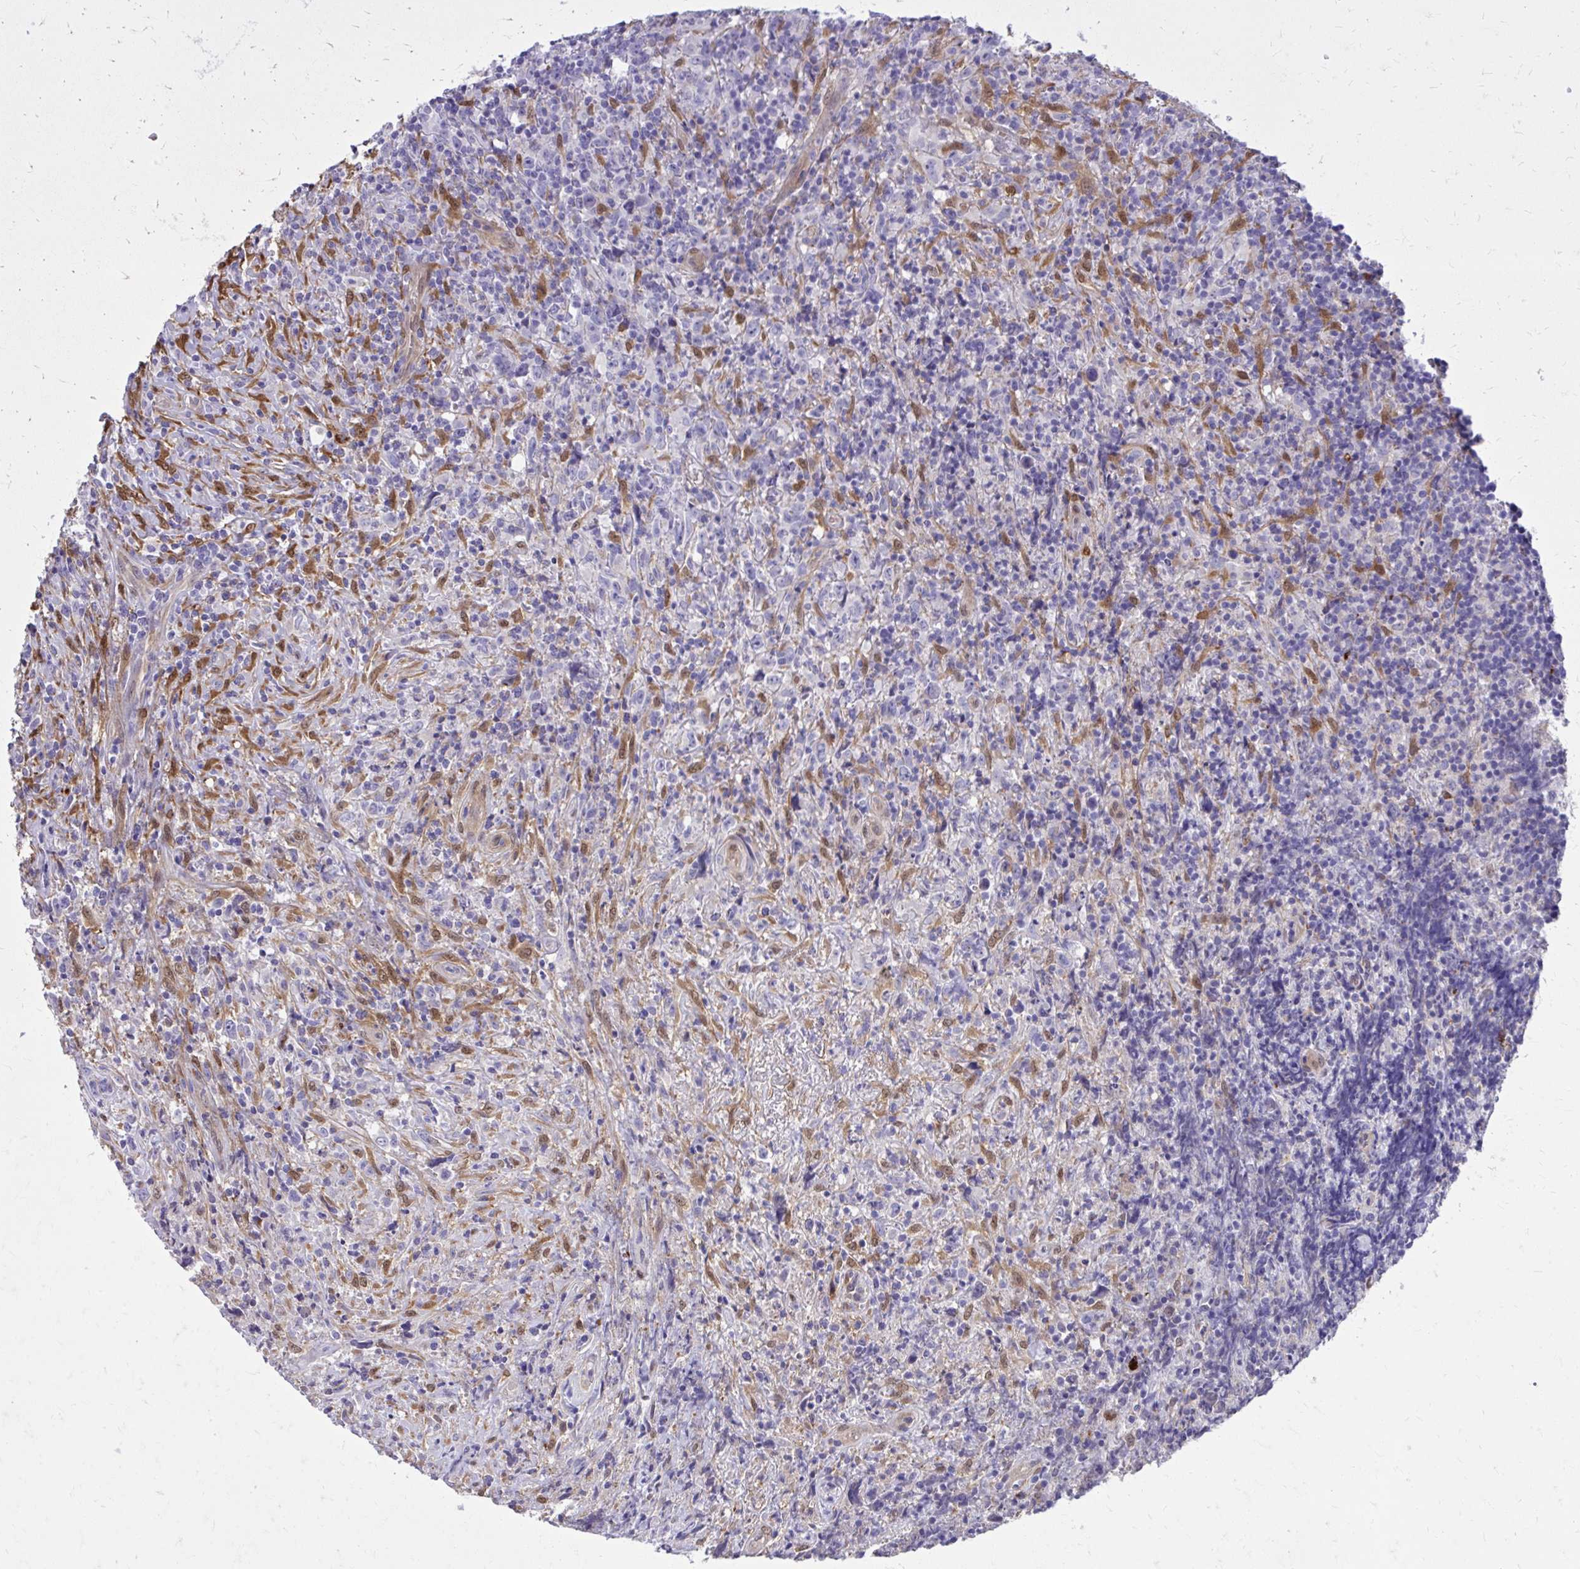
{"staining": {"intensity": "negative", "quantity": "none", "location": "none"}, "tissue": "lymphoma", "cell_type": "Tumor cells", "image_type": "cancer", "snomed": [{"axis": "morphology", "description": "Hodgkin's disease, NOS"}, {"axis": "topography", "description": "Lymph node"}], "caption": "IHC micrograph of Hodgkin's disease stained for a protein (brown), which demonstrates no expression in tumor cells.", "gene": "NNMT", "patient": {"sex": "female", "age": 18}}